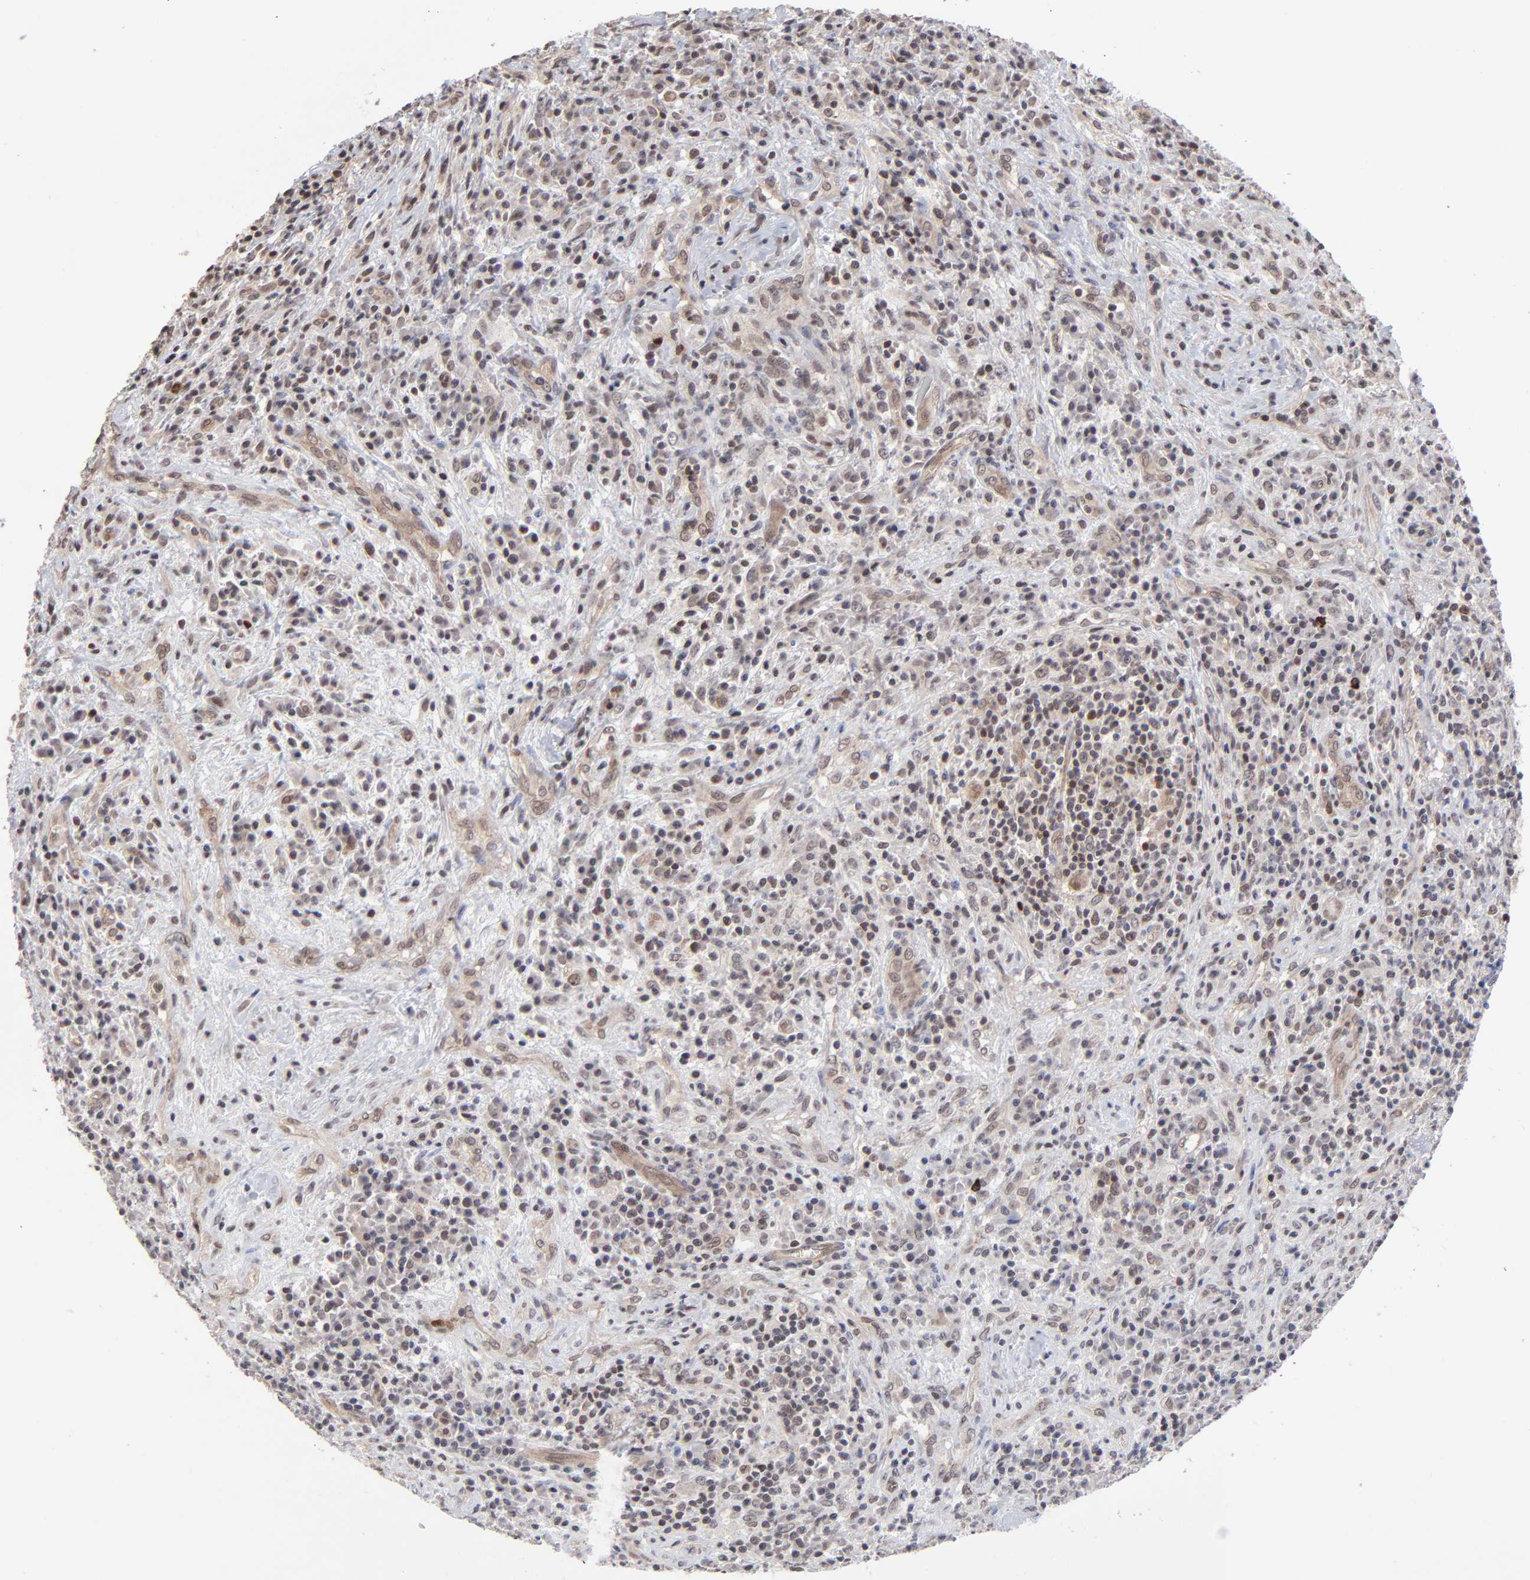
{"staining": {"intensity": "weak", "quantity": "<25%", "location": "cytoplasmic/membranous,nuclear"}, "tissue": "lymphoma", "cell_type": "Tumor cells", "image_type": "cancer", "snomed": [{"axis": "morphology", "description": "Hodgkin's disease, NOS"}, {"axis": "topography", "description": "Lymph node"}], "caption": "The immunohistochemistry (IHC) photomicrograph has no significant positivity in tumor cells of Hodgkin's disease tissue.", "gene": "ZNF419", "patient": {"sex": "female", "age": 25}}